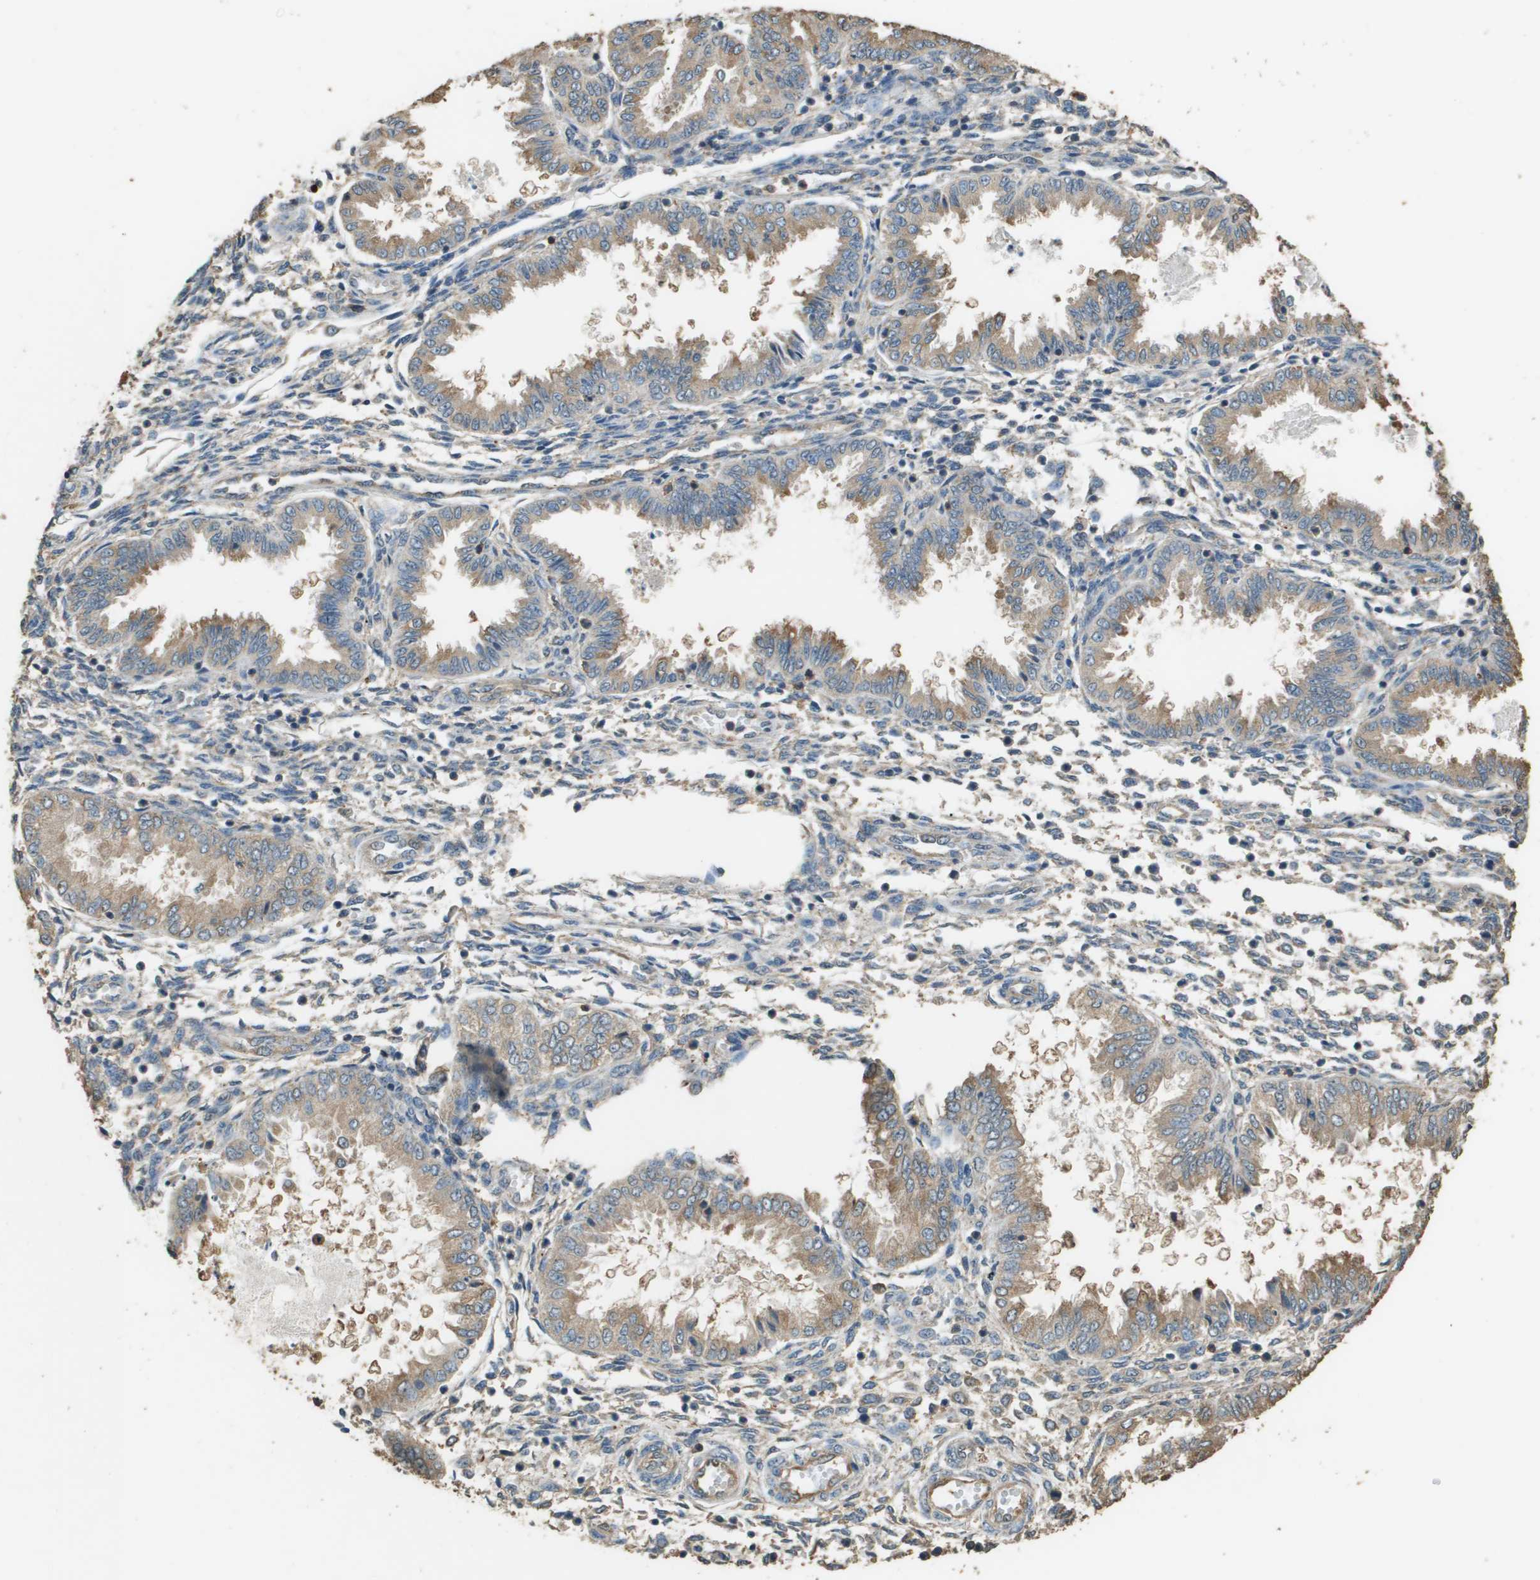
{"staining": {"intensity": "negative", "quantity": "none", "location": "none"}, "tissue": "endometrium", "cell_type": "Cells in endometrial stroma", "image_type": "normal", "snomed": [{"axis": "morphology", "description": "Normal tissue, NOS"}, {"axis": "topography", "description": "Endometrium"}], "caption": "Human endometrium stained for a protein using immunohistochemistry exhibits no positivity in cells in endometrial stroma.", "gene": "MS4A7", "patient": {"sex": "female", "age": 33}}